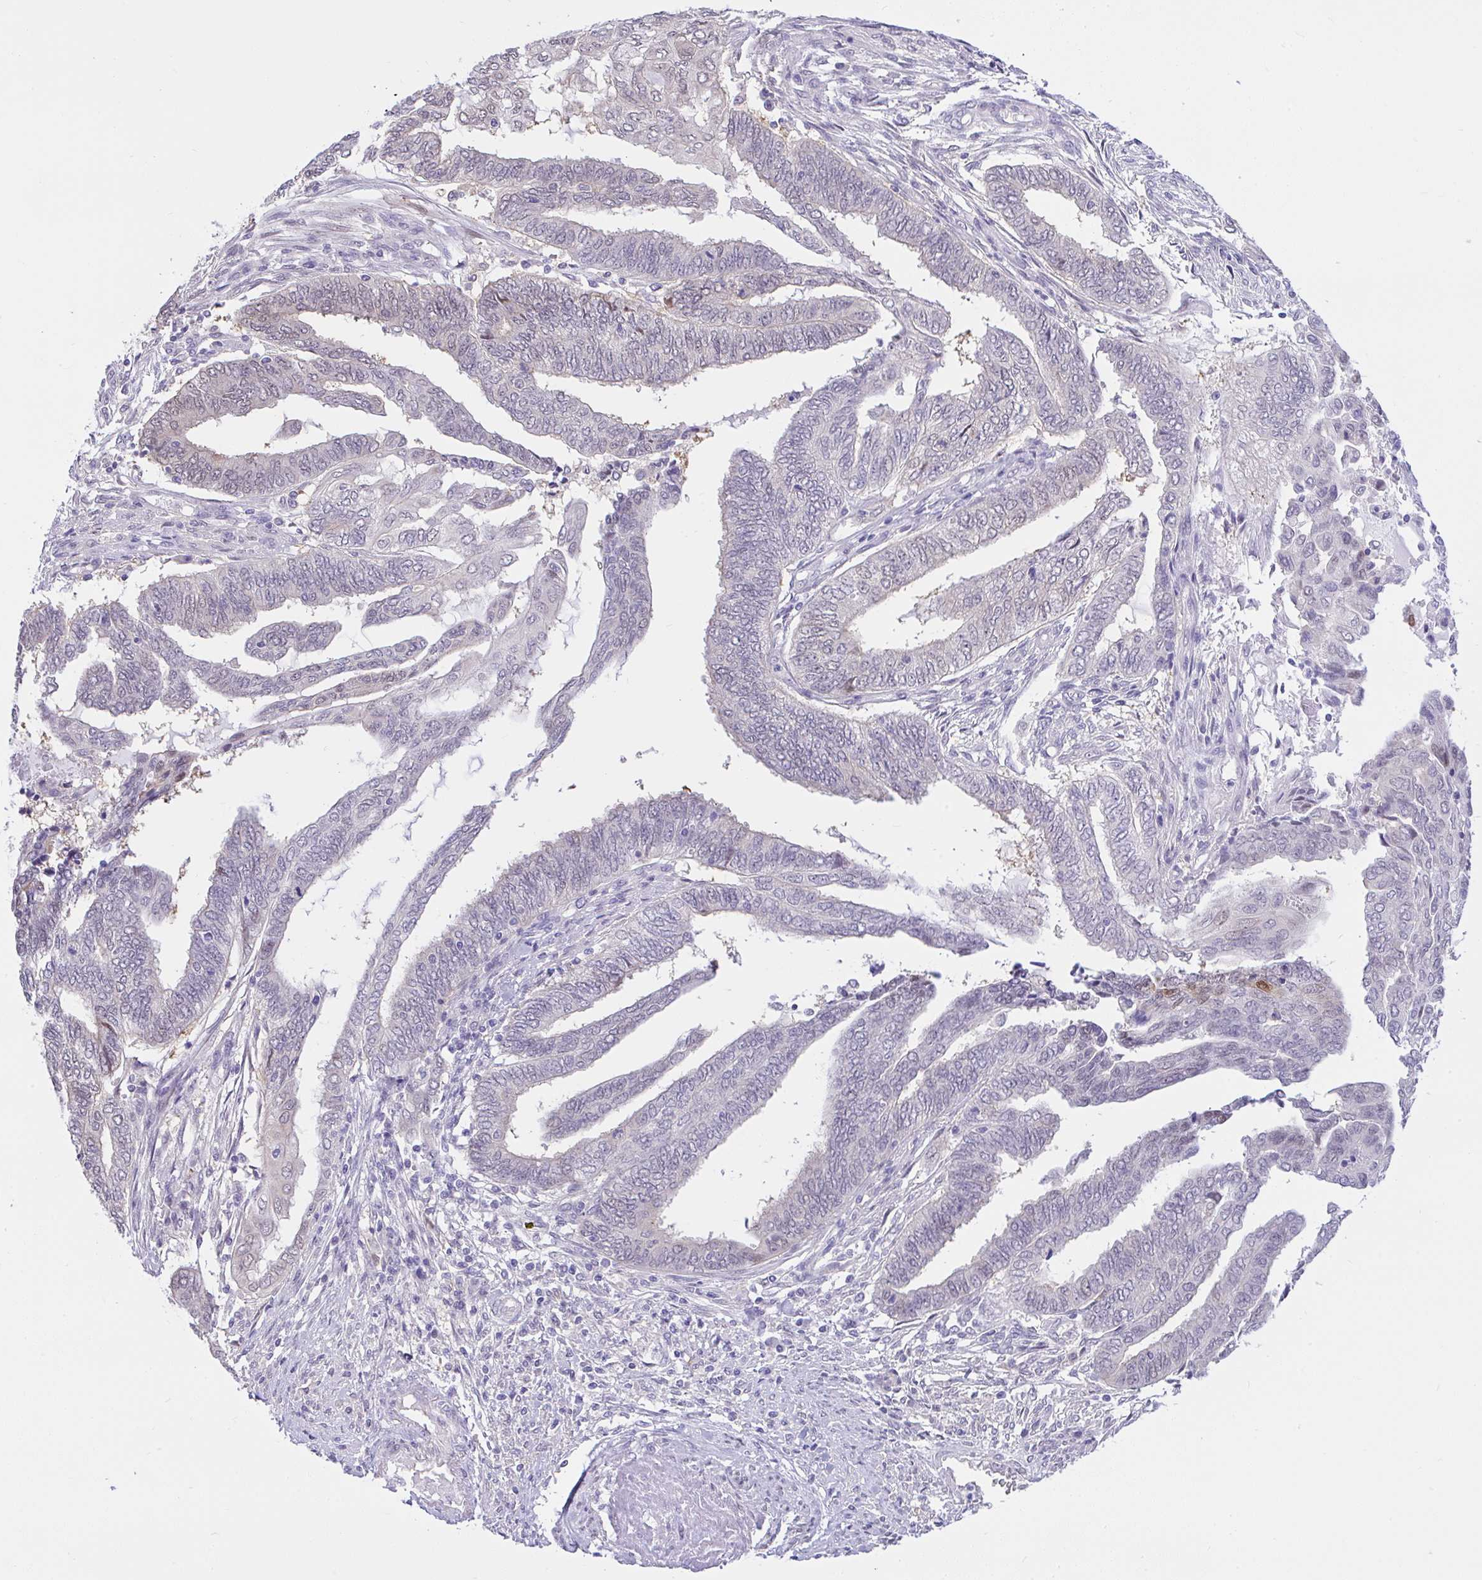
{"staining": {"intensity": "negative", "quantity": "none", "location": "none"}, "tissue": "endometrial cancer", "cell_type": "Tumor cells", "image_type": "cancer", "snomed": [{"axis": "morphology", "description": "Adenocarcinoma, NOS"}, {"axis": "topography", "description": "Uterus"}, {"axis": "topography", "description": "Endometrium"}], "caption": "IHC image of adenocarcinoma (endometrial) stained for a protein (brown), which displays no positivity in tumor cells. (DAB (3,3'-diaminobenzidine) immunohistochemistry (IHC) visualized using brightfield microscopy, high magnification).", "gene": "ZNF485", "patient": {"sex": "female", "age": 70}}